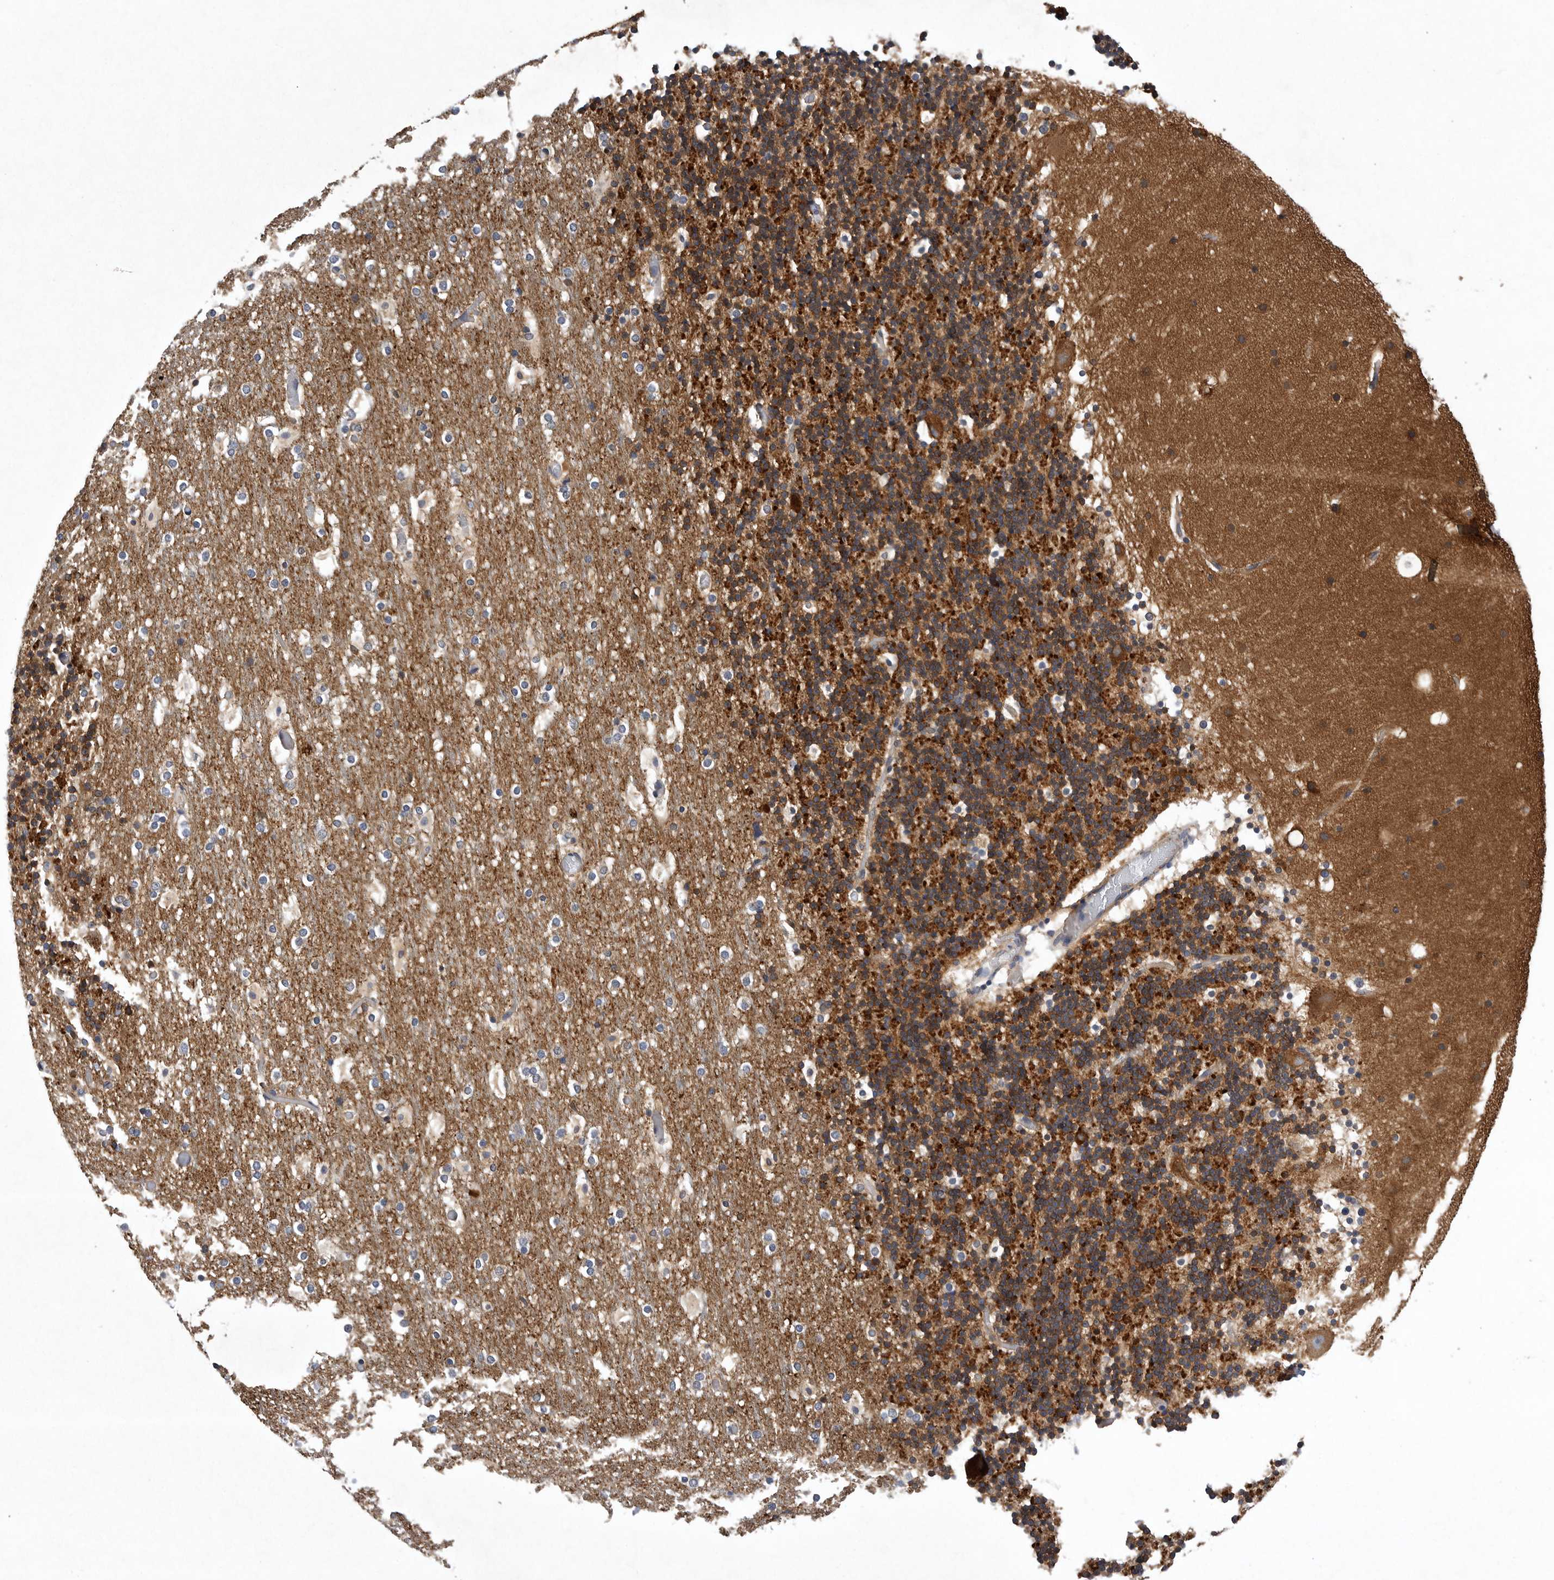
{"staining": {"intensity": "strong", "quantity": "25%-75%", "location": "cytoplasmic/membranous"}, "tissue": "cerebellum", "cell_type": "Cells in granular layer", "image_type": "normal", "snomed": [{"axis": "morphology", "description": "Normal tissue, NOS"}, {"axis": "topography", "description": "Cerebellum"}], "caption": "Cells in granular layer exhibit high levels of strong cytoplasmic/membranous expression in about 25%-75% of cells in normal cerebellum. (DAB IHC with brightfield microscopy, high magnification).", "gene": "OXR1", "patient": {"sex": "male", "age": 57}}